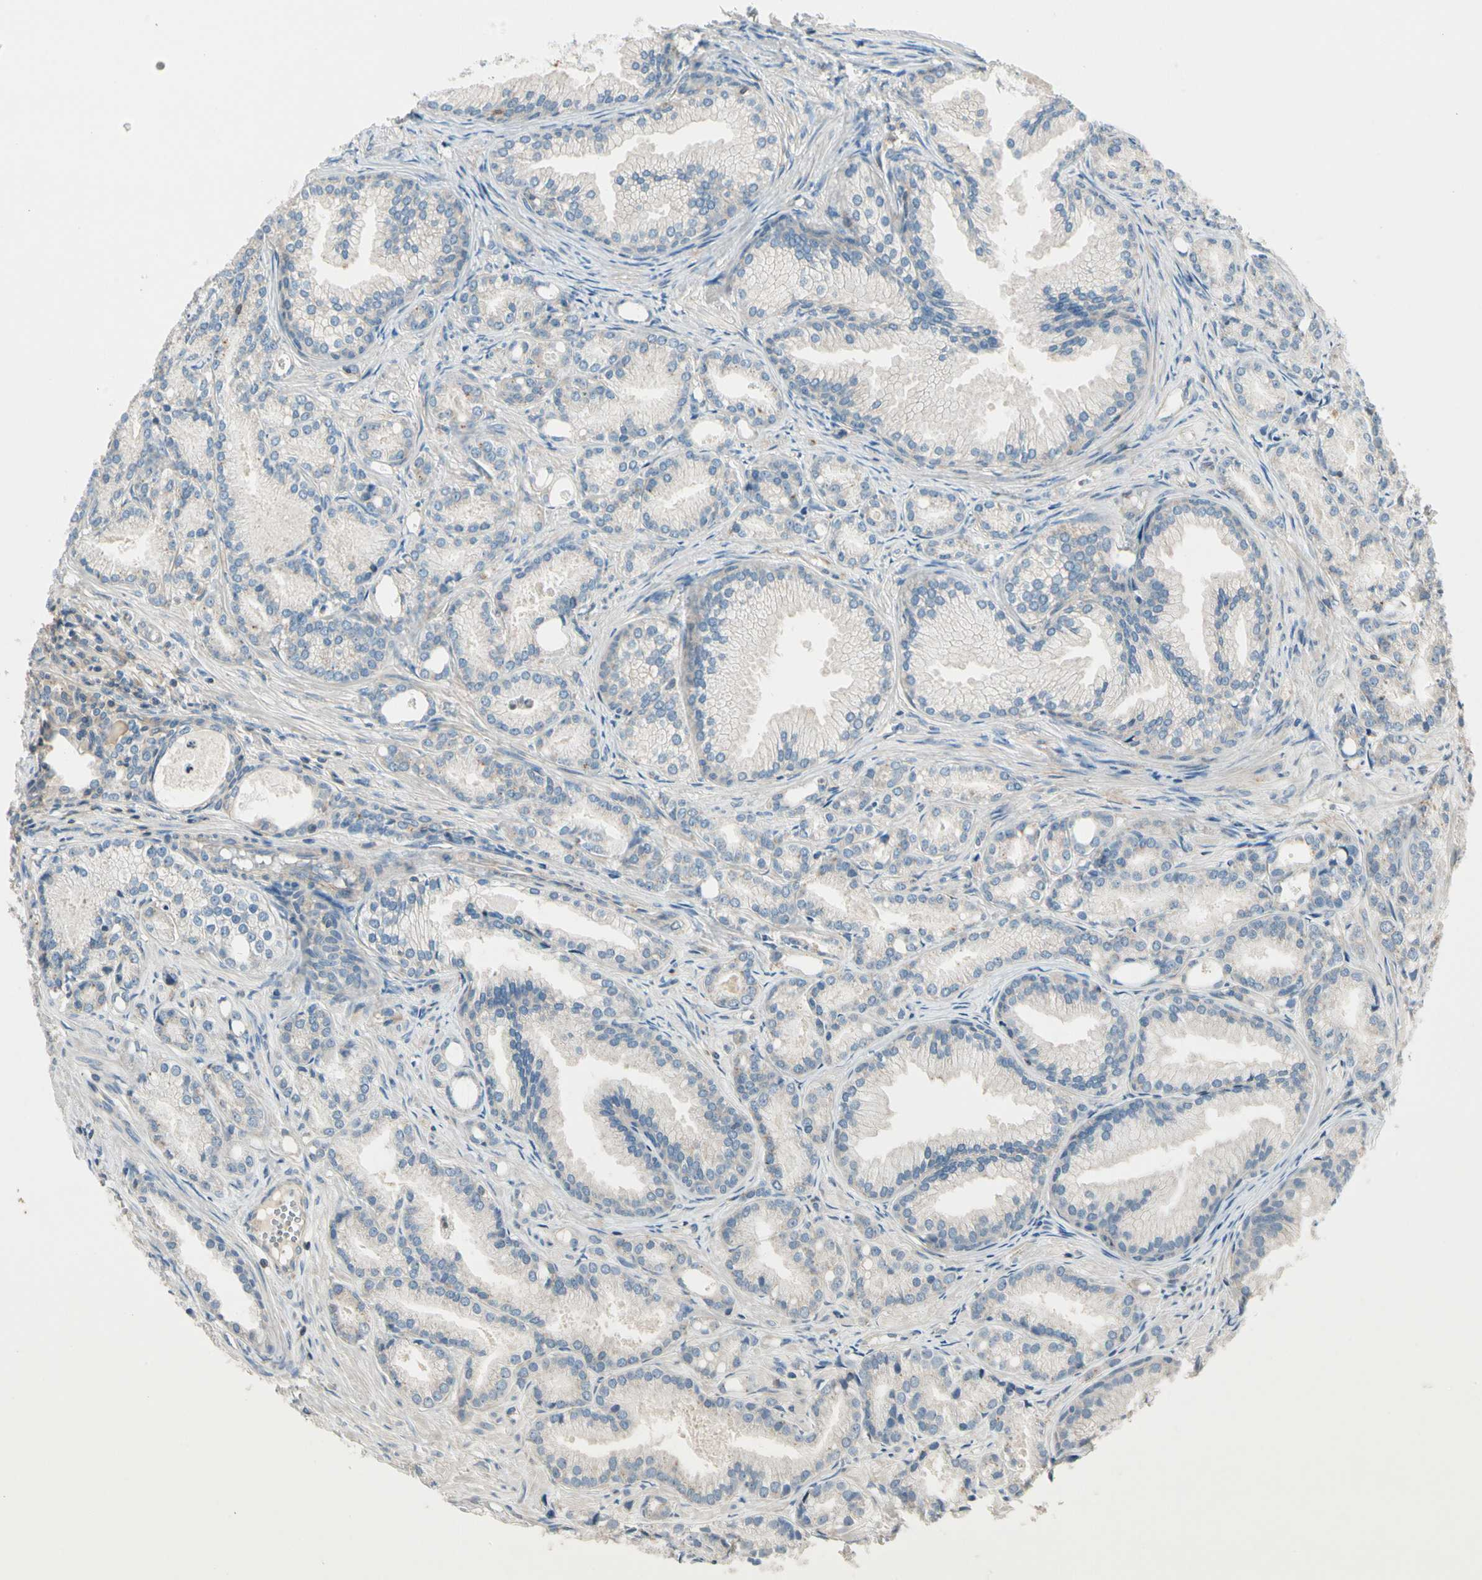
{"staining": {"intensity": "negative", "quantity": "none", "location": "none"}, "tissue": "prostate cancer", "cell_type": "Tumor cells", "image_type": "cancer", "snomed": [{"axis": "morphology", "description": "Adenocarcinoma, Low grade"}, {"axis": "topography", "description": "Prostate"}], "caption": "Immunohistochemical staining of prostate cancer shows no significant staining in tumor cells.", "gene": "CDH6", "patient": {"sex": "male", "age": 72}}